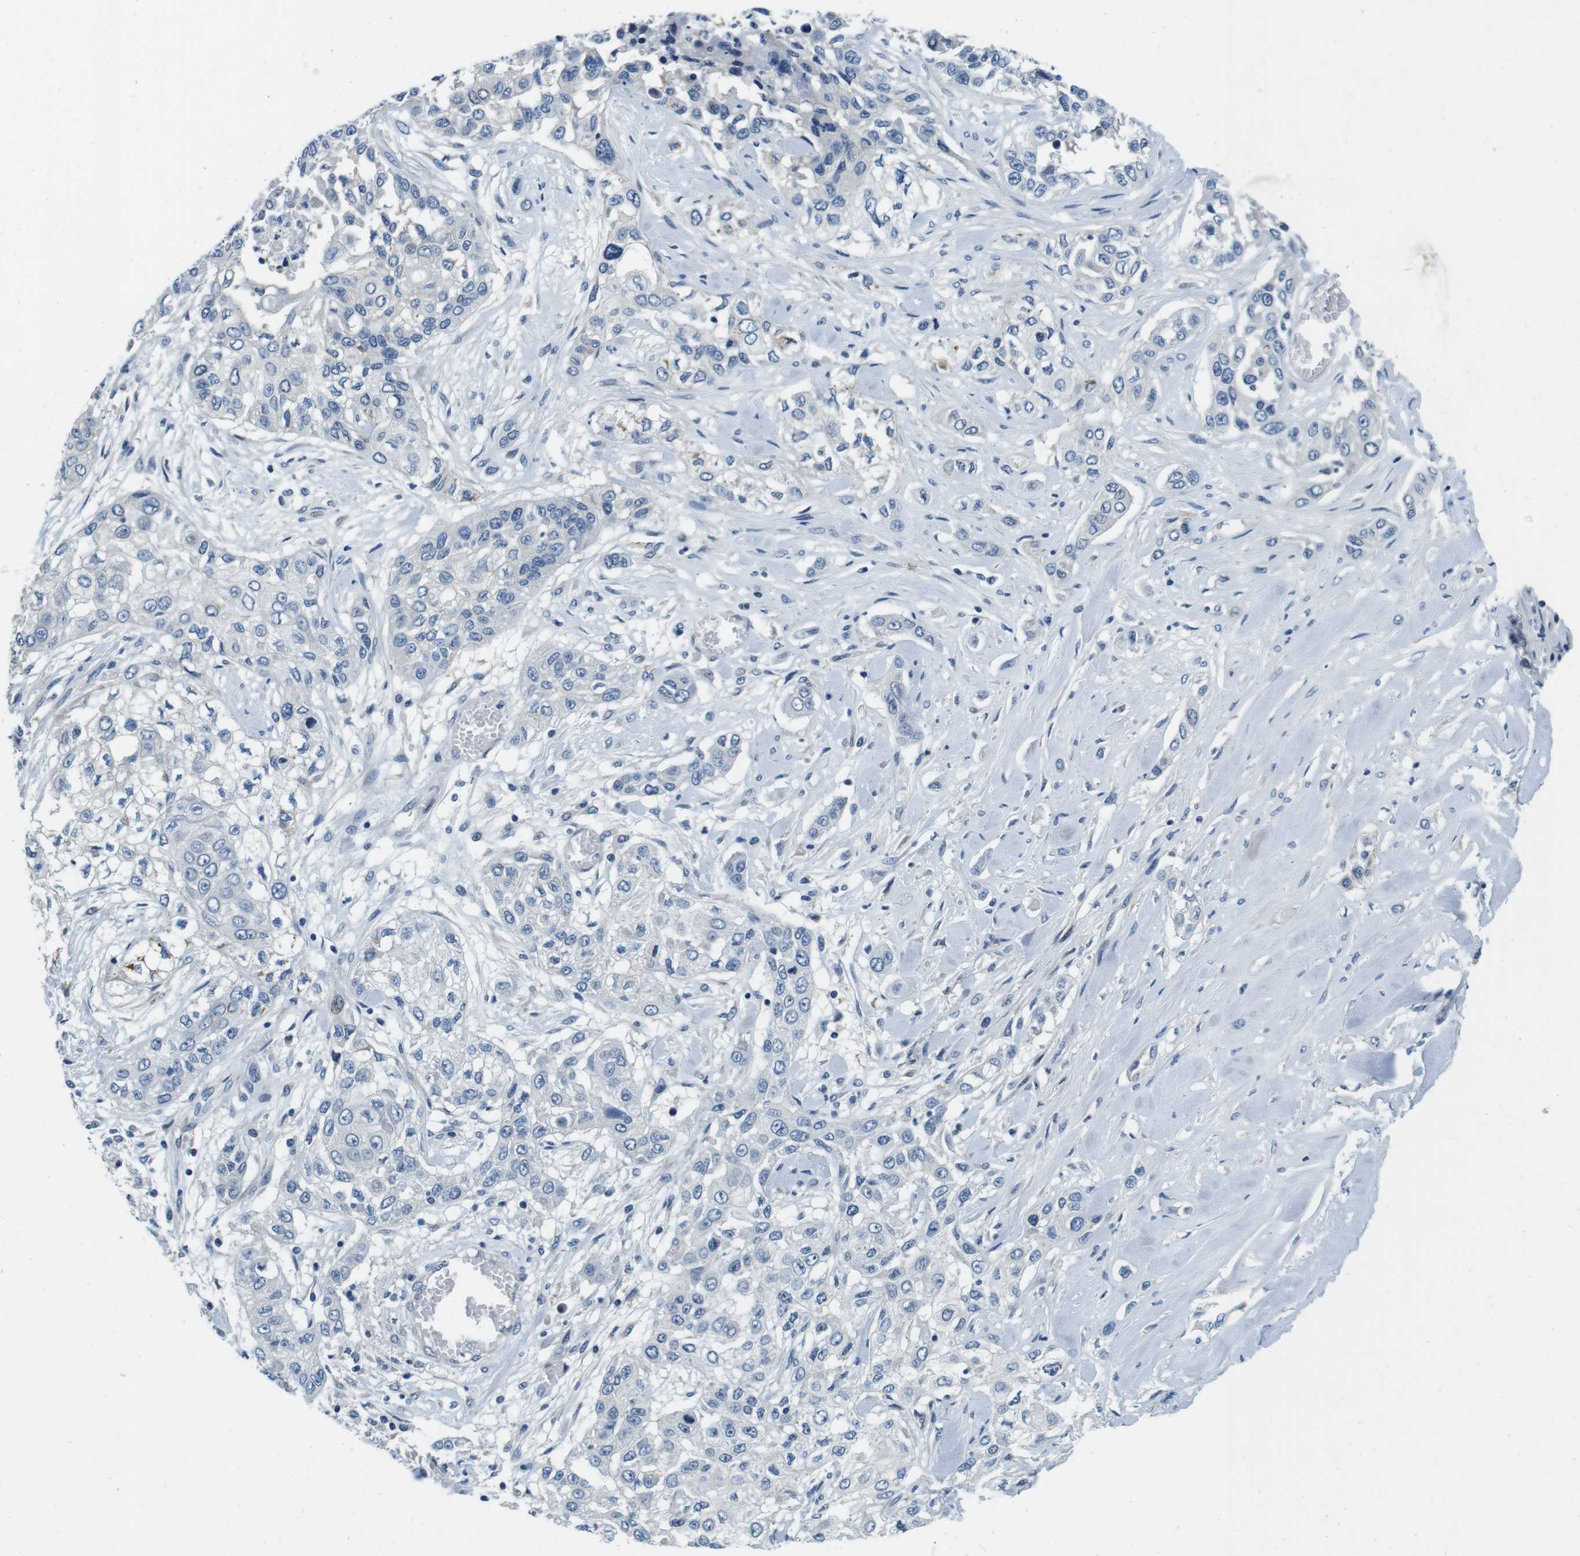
{"staining": {"intensity": "negative", "quantity": "none", "location": "none"}, "tissue": "lung cancer", "cell_type": "Tumor cells", "image_type": "cancer", "snomed": [{"axis": "morphology", "description": "Squamous cell carcinoma, NOS"}, {"axis": "topography", "description": "Lung"}], "caption": "Immunohistochemistry micrograph of neoplastic tissue: human lung squamous cell carcinoma stained with DAB (3,3'-diaminobenzidine) reveals no significant protein positivity in tumor cells.", "gene": "KCNJ5", "patient": {"sex": "male", "age": 71}}